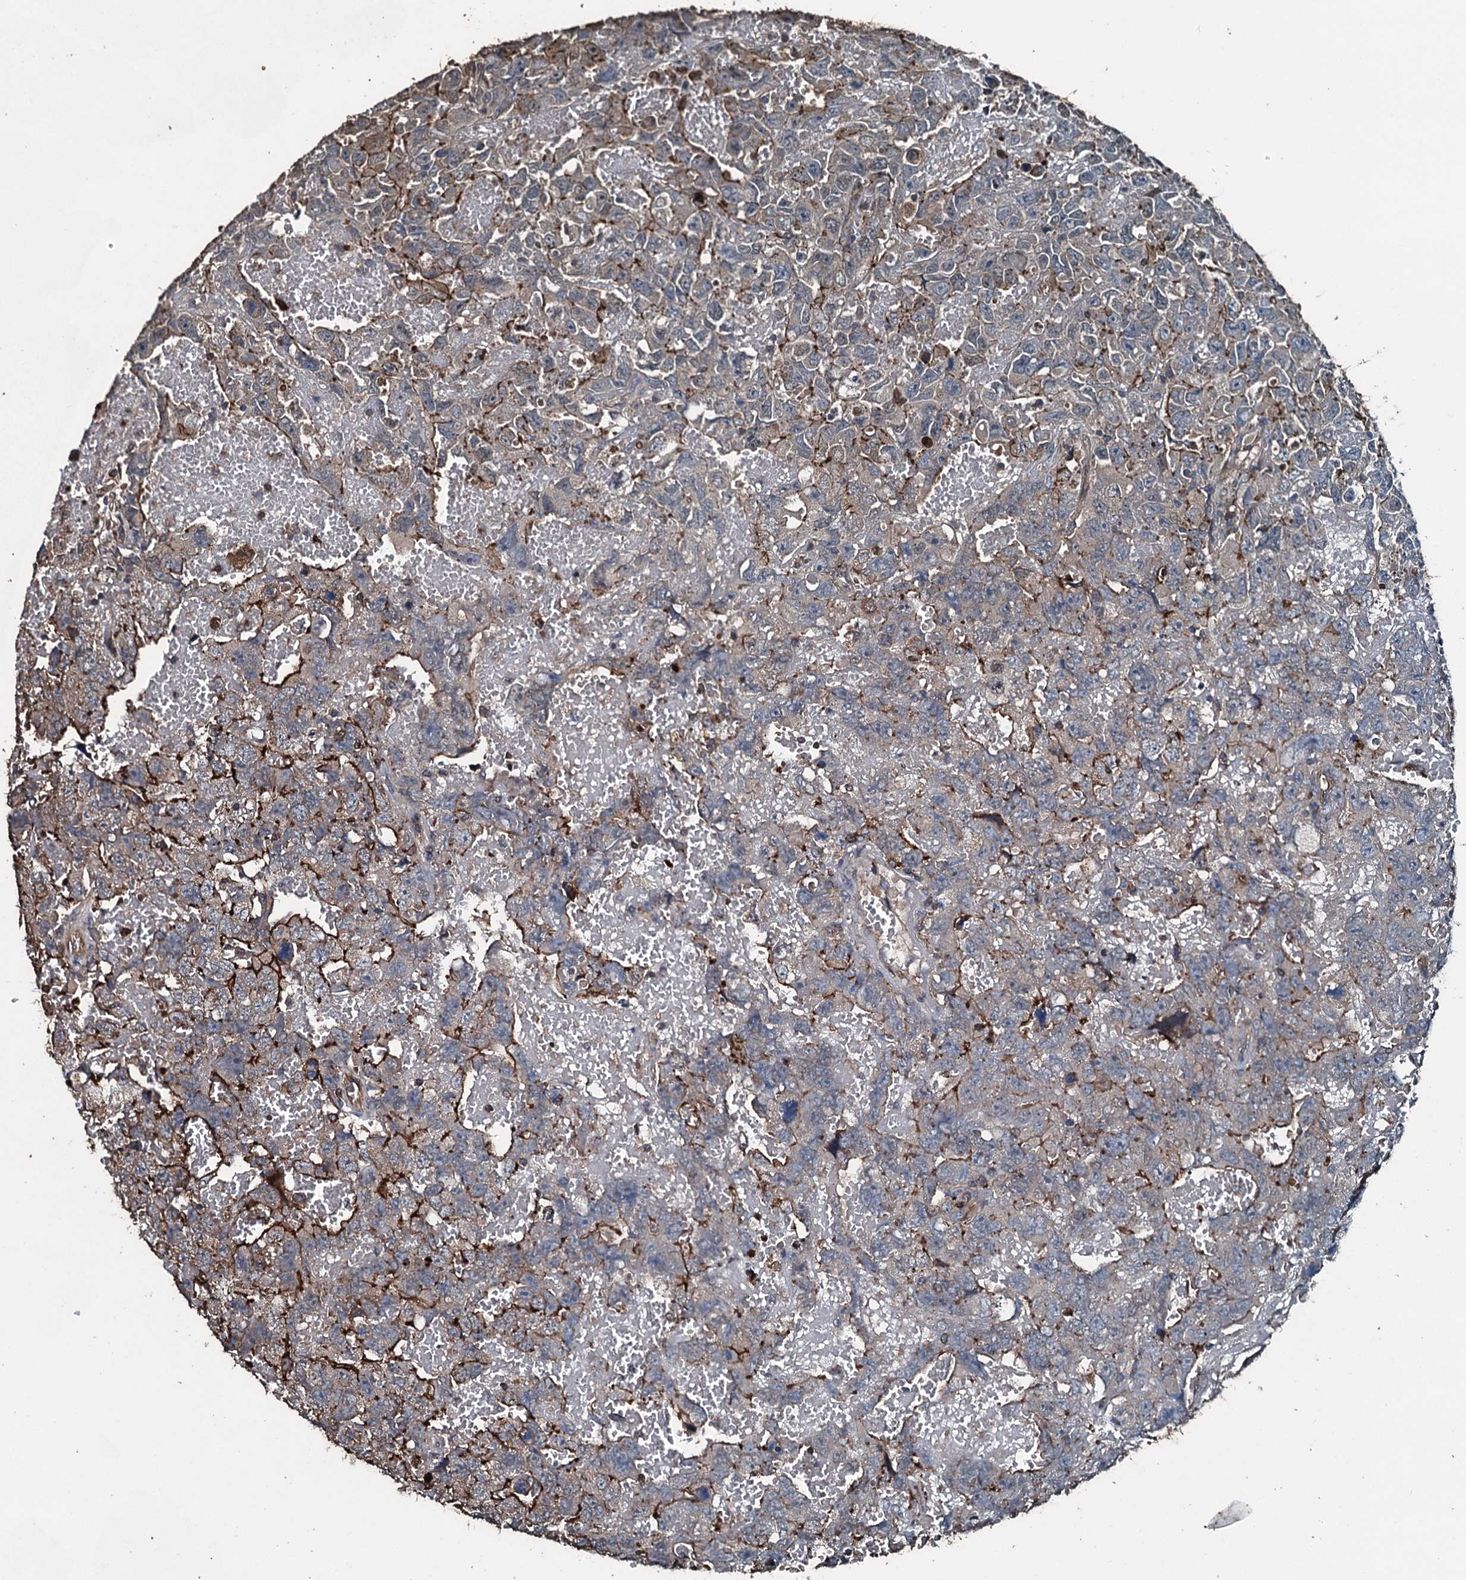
{"staining": {"intensity": "moderate", "quantity": "25%-75%", "location": "cytoplasmic/membranous"}, "tissue": "testis cancer", "cell_type": "Tumor cells", "image_type": "cancer", "snomed": [{"axis": "morphology", "description": "Carcinoma, Embryonal, NOS"}, {"axis": "topography", "description": "Testis"}], "caption": "Immunohistochemical staining of human testis embryonal carcinoma exhibits medium levels of moderate cytoplasmic/membranous expression in about 25%-75% of tumor cells. The staining is performed using DAB (3,3'-diaminobenzidine) brown chromogen to label protein expression. The nuclei are counter-stained blue using hematoxylin.", "gene": "SLC25A38", "patient": {"sex": "male", "age": 45}}